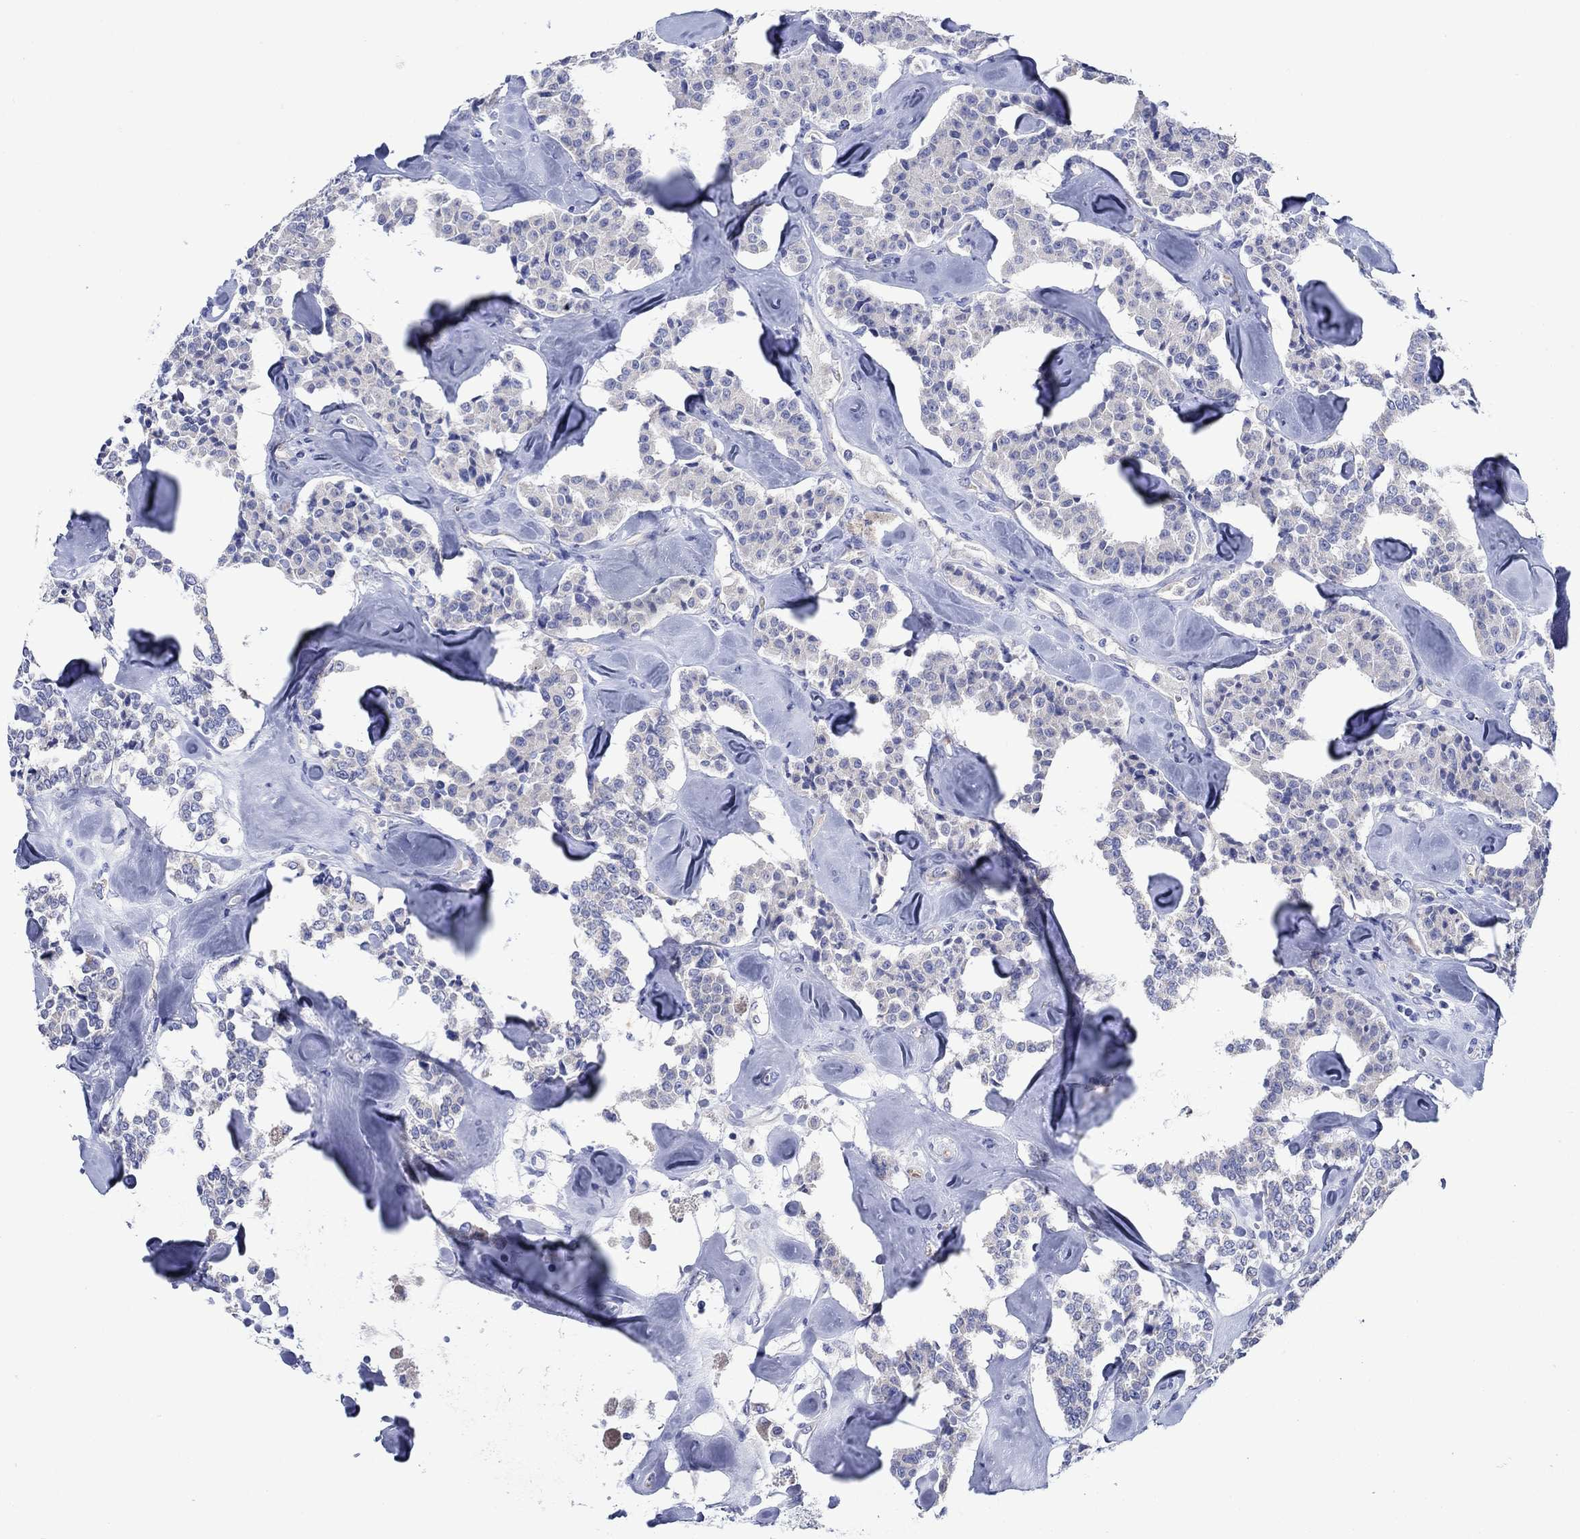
{"staining": {"intensity": "negative", "quantity": "none", "location": "none"}, "tissue": "carcinoid", "cell_type": "Tumor cells", "image_type": "cancer", "snomed": [{"axis": "morphology", "description": "Carcinoid, malignant, NOS"}, {"axis": "topography", "description": "Pancreas"}], "caption": "Tumor cells are negative for protein expression in human carcinoid. (Brightfield microscopy of DAB immunohistochemistry (IHC) at high magnification).", "gene": "TRIM16", "patient": {"sex": "male", "age": 41}}